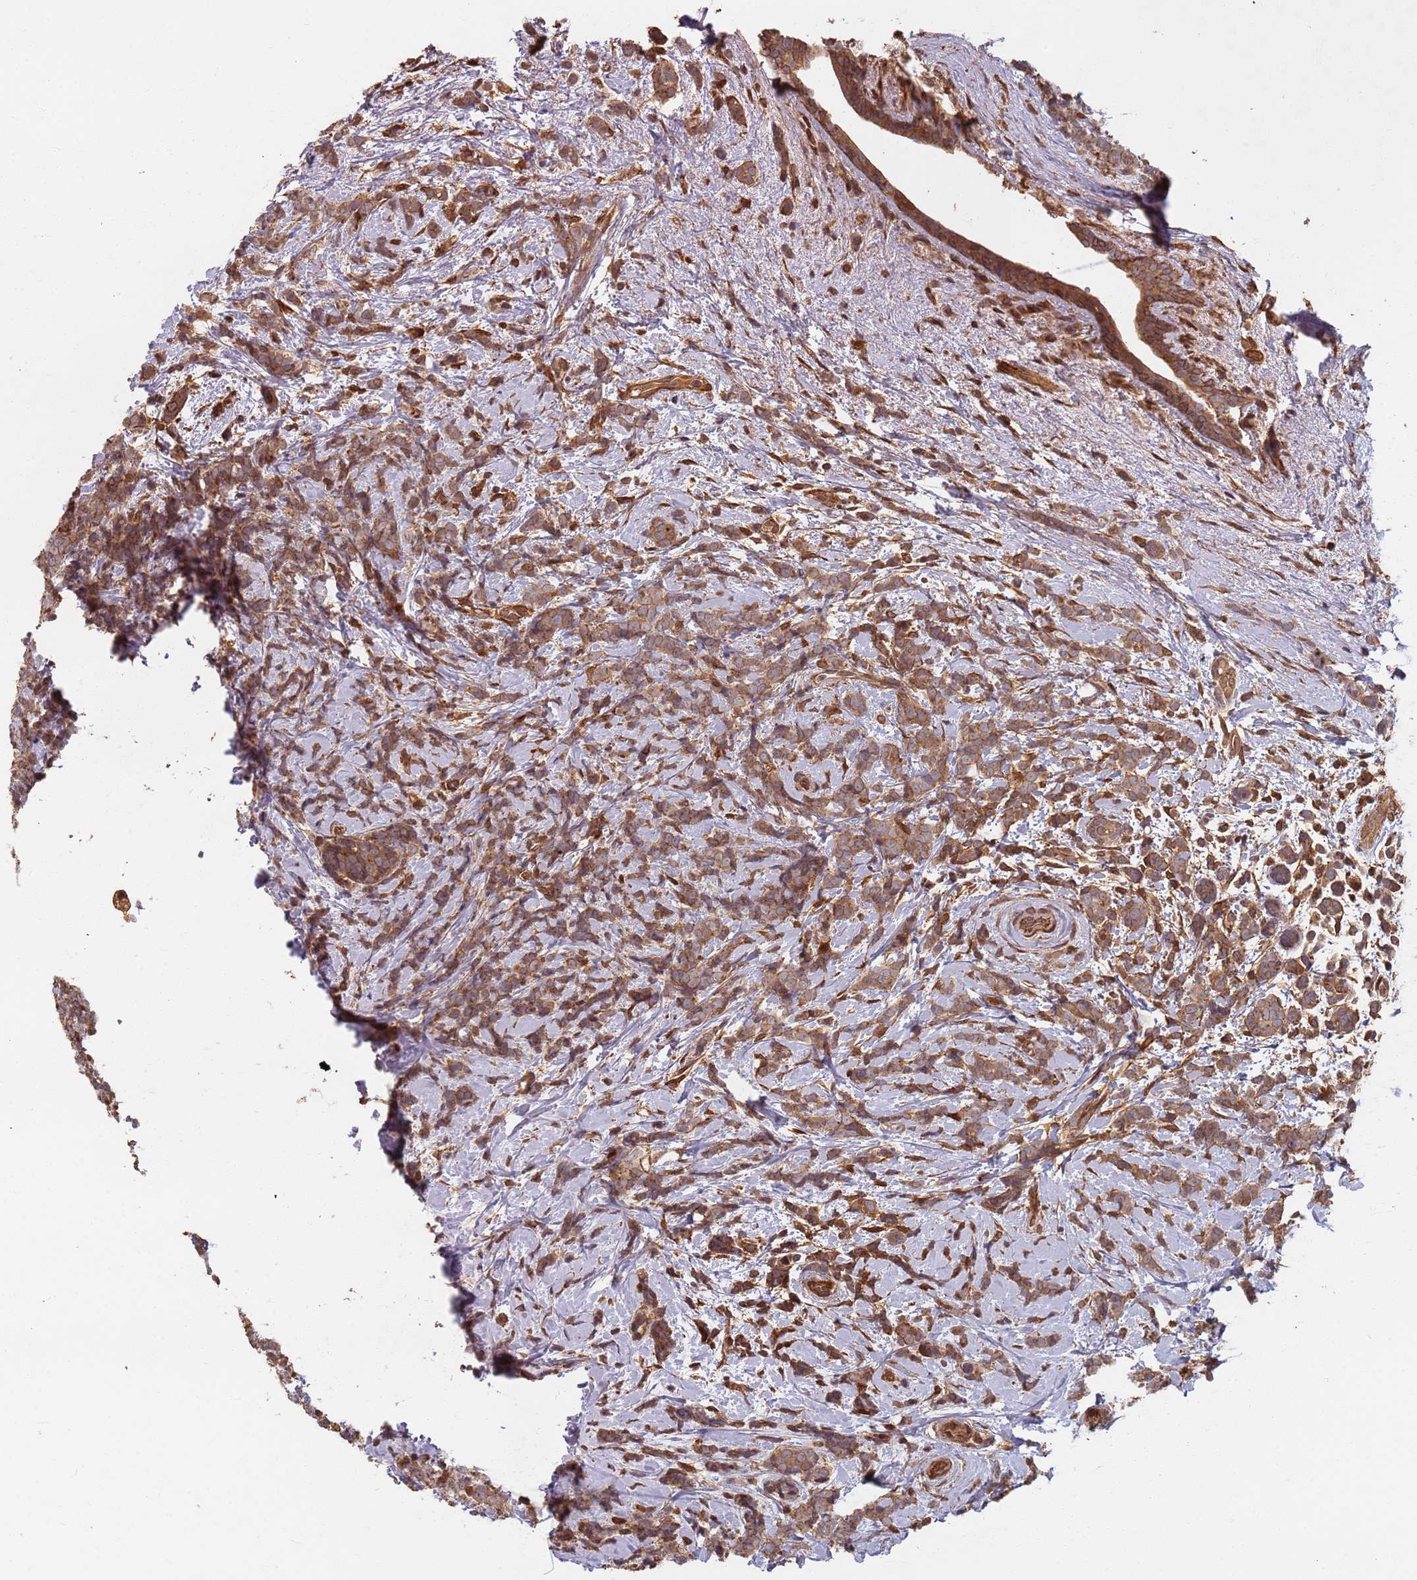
{"staining": {"intensity": "moderate", "quantity": ">75%", "location": "cytoplasmic/membranous"}, "tissue": "breast cancer", "cell_type": "Tumor cells", "image_type": "cancer", "snomed": [{"axis": "morphology", "description": "Lobular carcinoma"}, {"axis": "topography", "description": "Breast"}], "caption": "Breast cancer (lobular carcinoma) stained with immunohistochemistry exhibits moderate cytoplasmic/membranous staining in approximately >75% of tumor cells.", "gene": "SDCCAG8", "patient": {"sex": "female", "age": 58}}